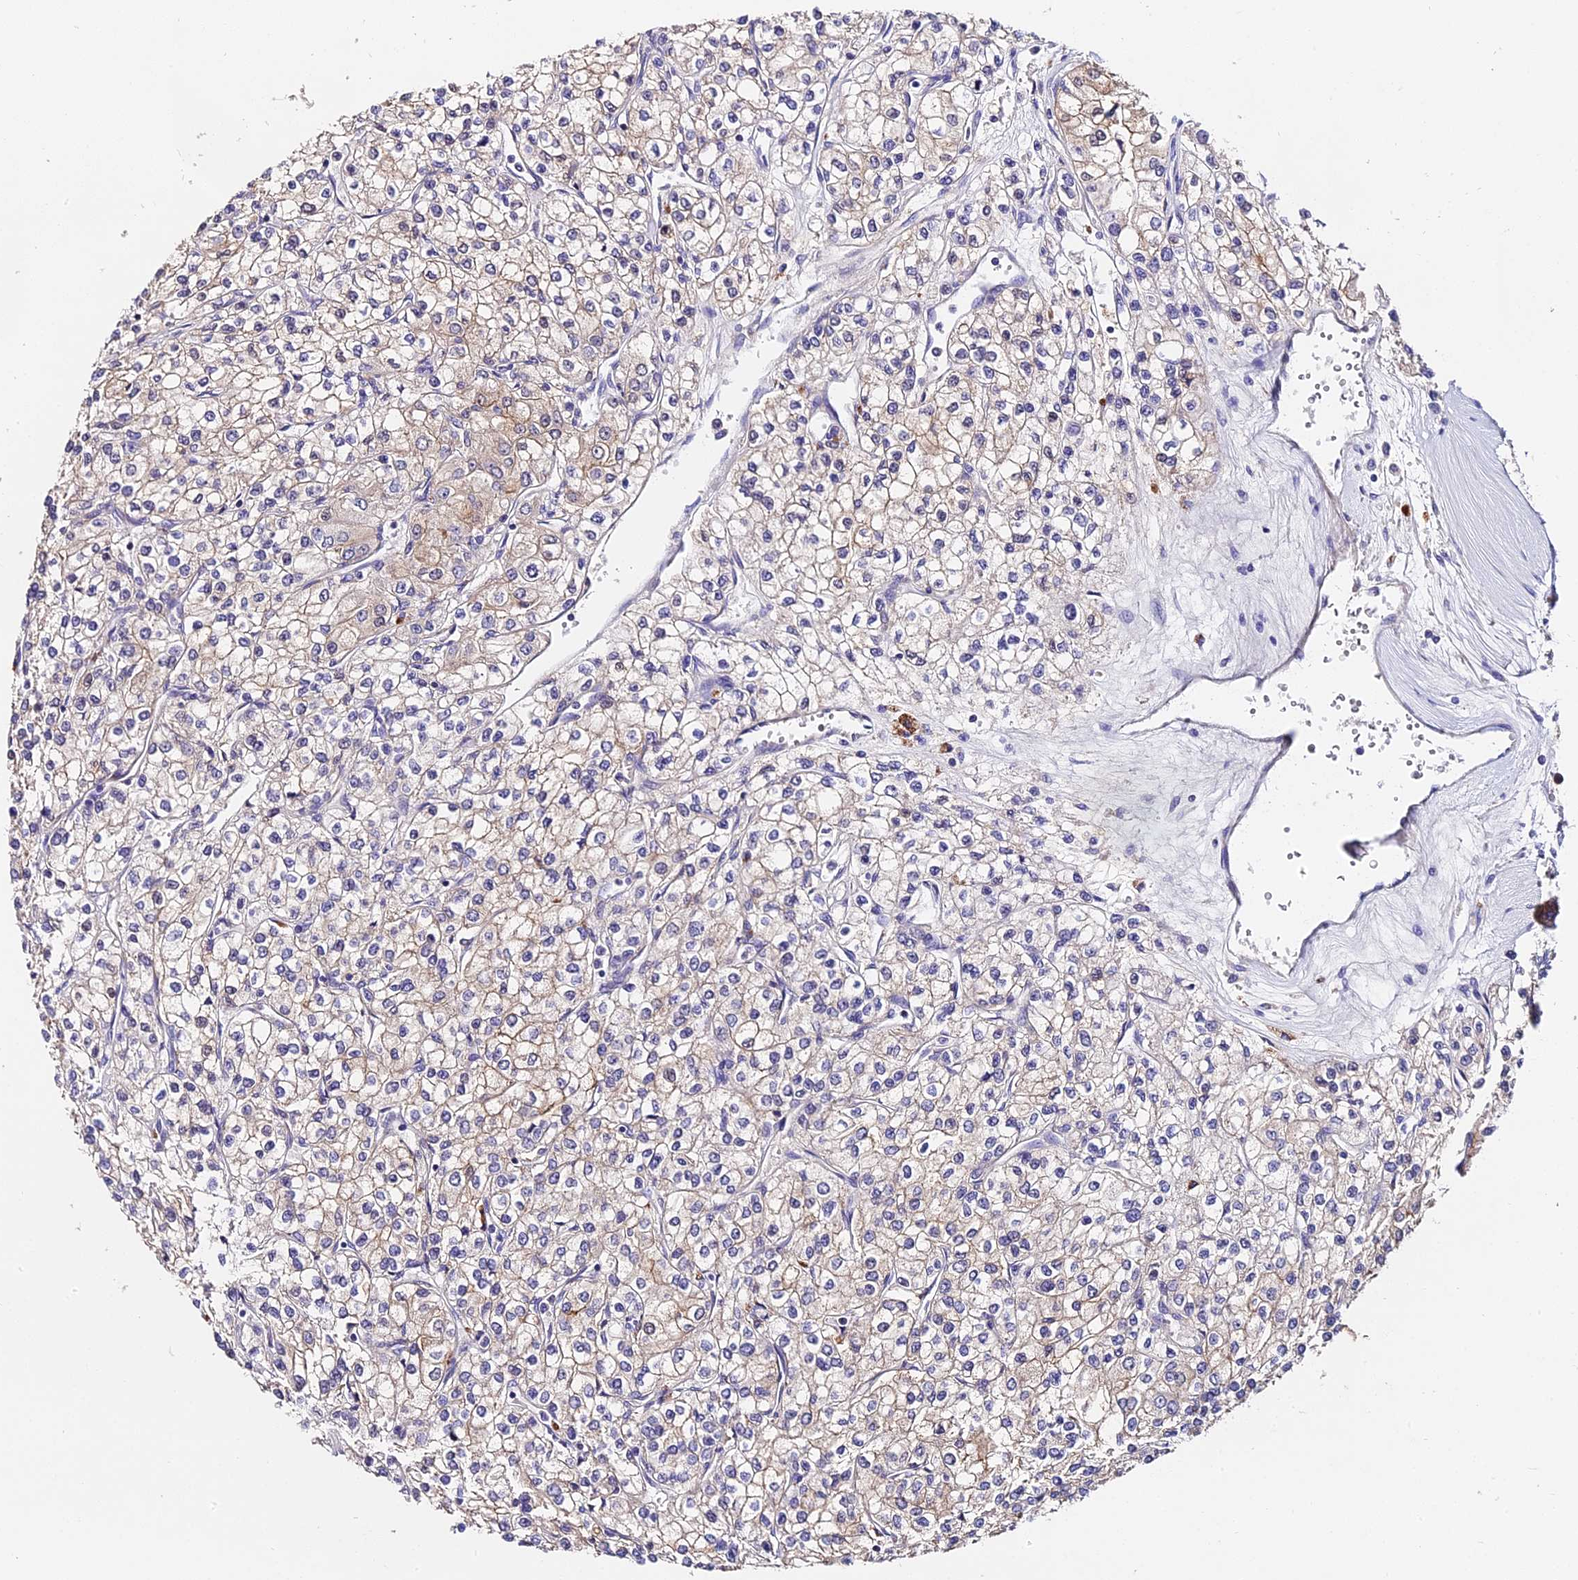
{"staining": {"intensity": "weak", "quantity": "<25%", "location": "cytoplasmic/membranous"}, "tissue": "renal cancer", "cell_type": "Tumor cells", "image_type": "cancer", "snomed": [{"axis": "morphology", "description": "Adenocarcinoma, NOS"}, {"axis": "topography", "description": "Kidney"}], "caption": "Immunohistochemistry of adenocarcinoma (renal) reveals no expression in tumor cells. The staining was performed using DAB (3,3'-diaminobenzidine) to visualize the protein expression in brown, while the nuclei were stained in blue with hematoxylin (Magnification: 20x).", "gene": "LYPD6", "patient": {"sex": "male", "age": 80}}